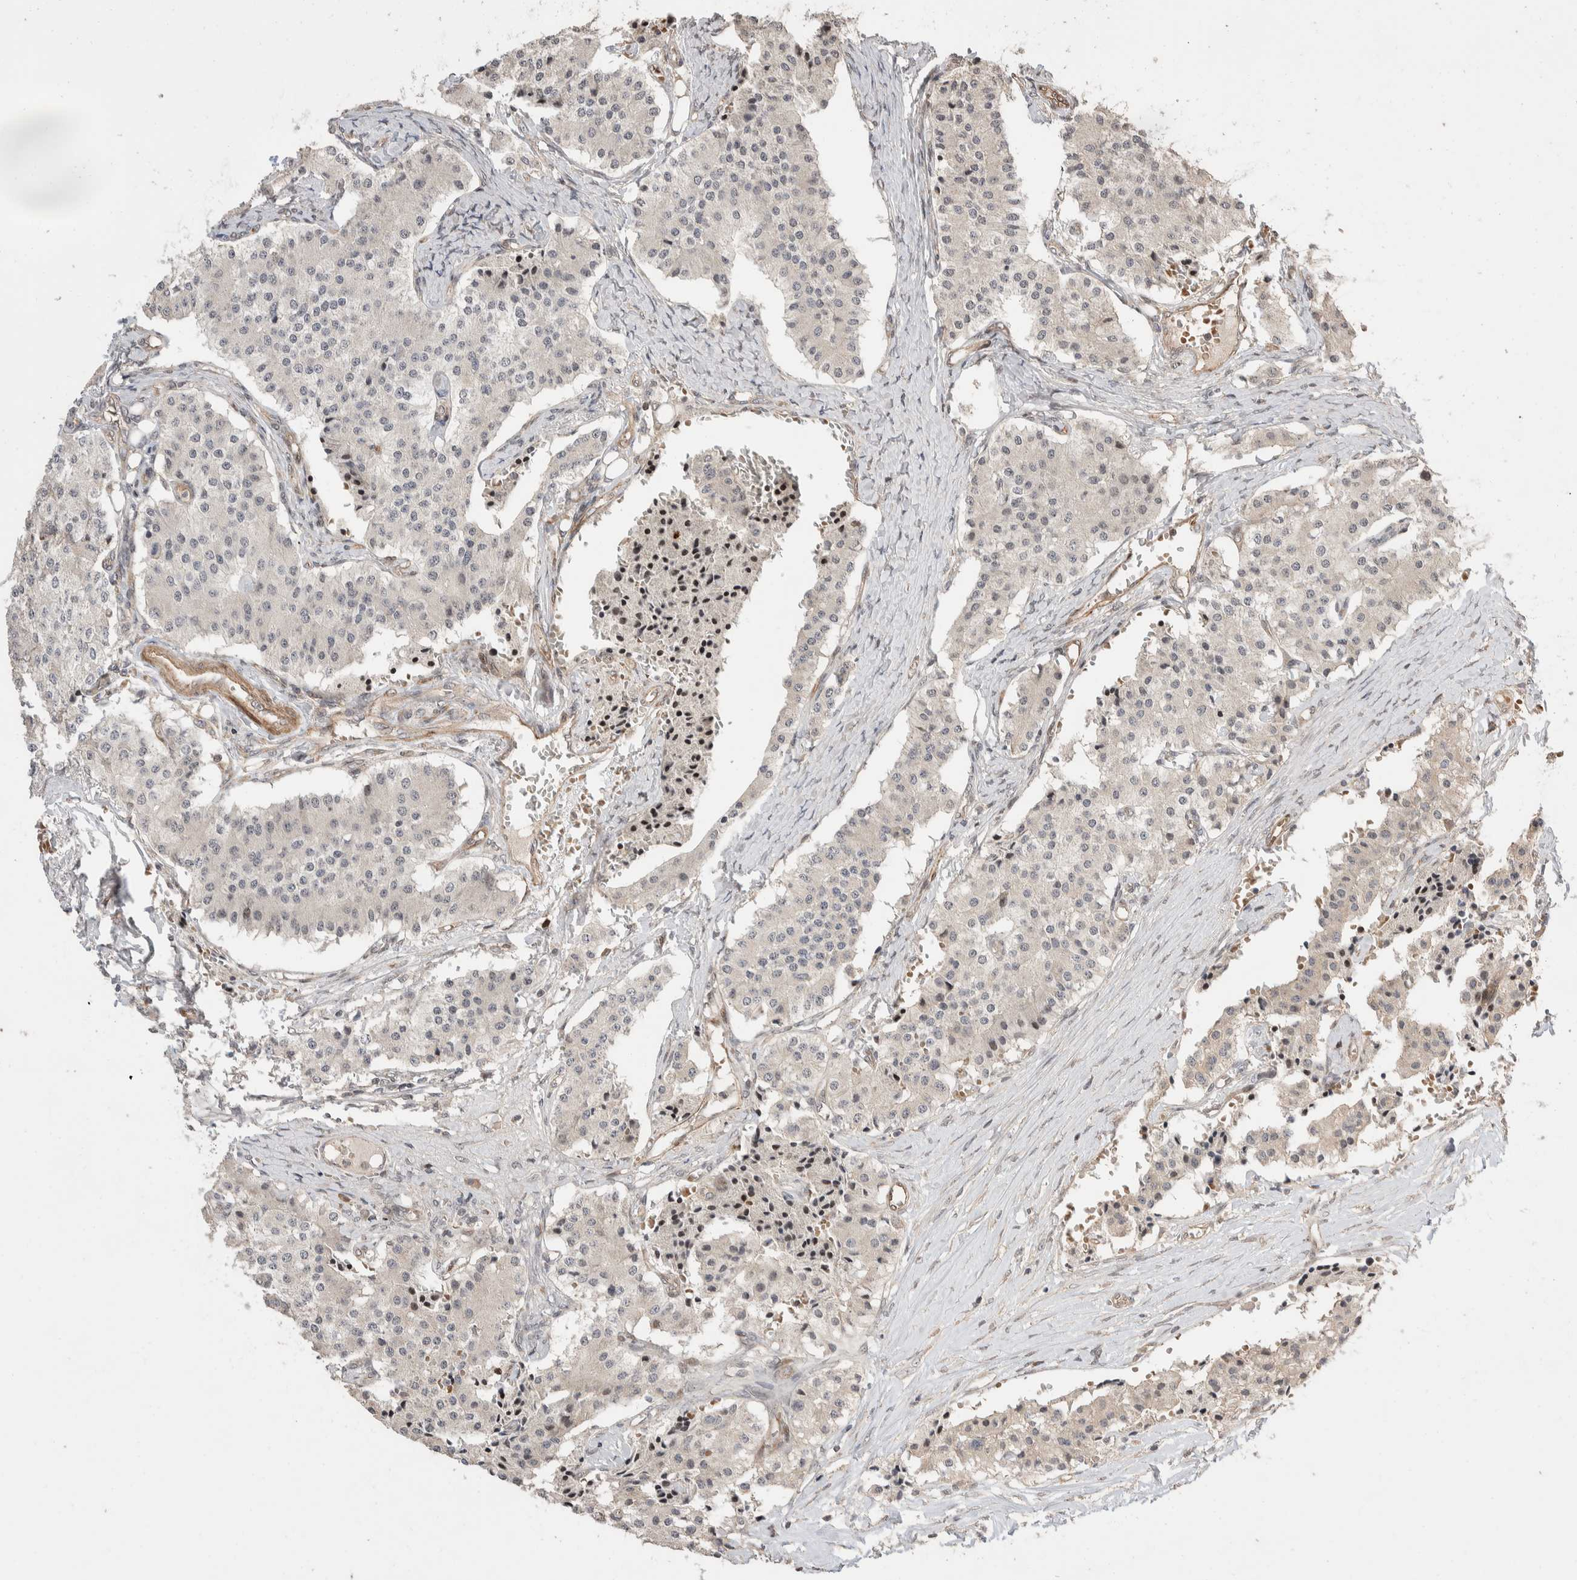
{"staining": {"intensity": "negative", "quantity": "none", "location": "none"}, "tissue": "carcinoid", "cell_type": "Tumor cells", "image_type": "cancer", "snomed": [{"axis": "morphology", "description": "Carcinoid, malignant, NOS"}, {"axis": "topography", "description": "Colon"}], "caption": "An immunohistochemistry (IHC) photomicrograph of carcinoid (malignant) is shown. There is no staining in tumor cells of carcinoid (malignant).", "gene": "ERC1", "patient": {"sex": "female", "age": 52}}